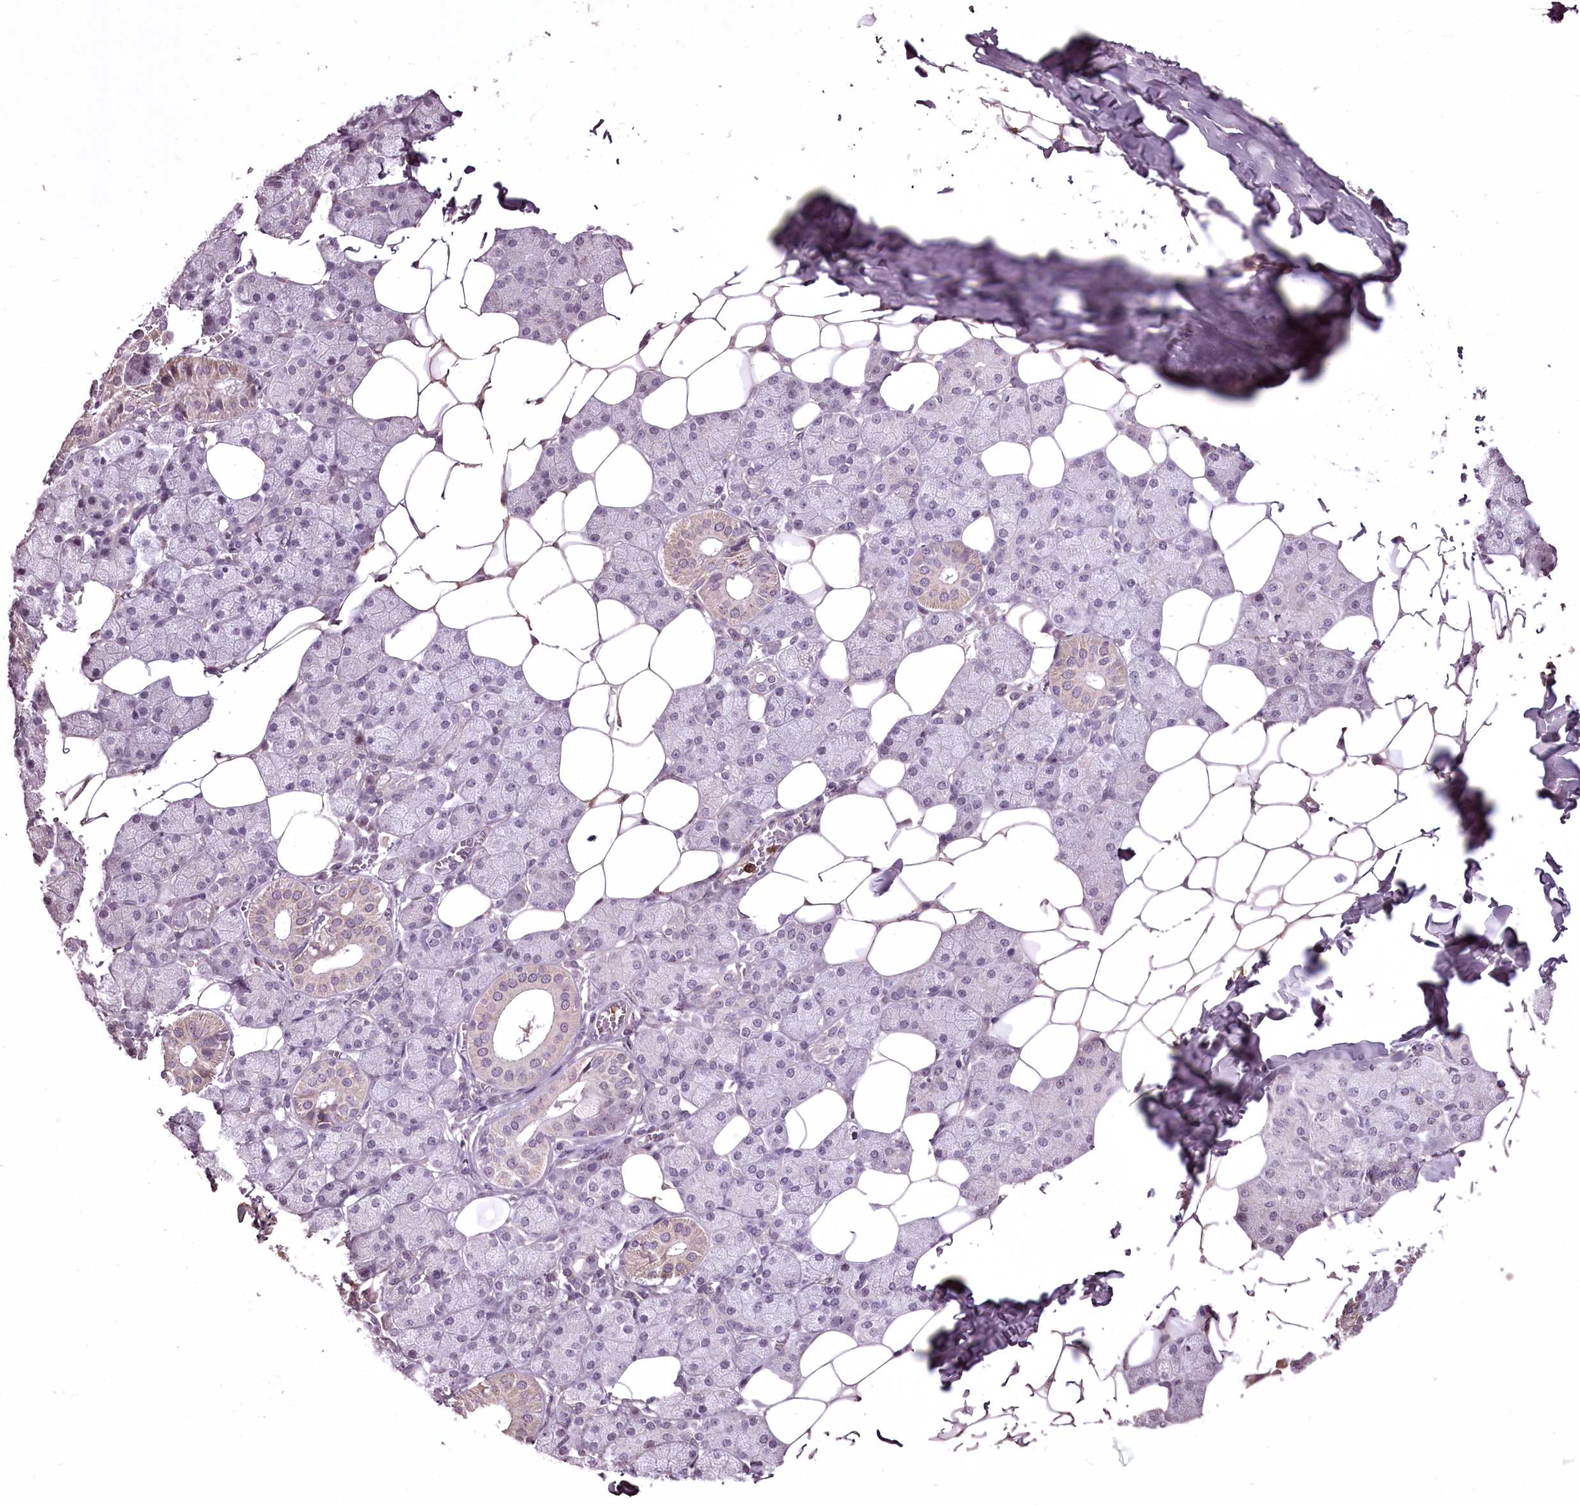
{"staining": {"intensity": "moderate", "quantity": "<25%", "location": "cytoplasmic/membranous"}, "tissue": "salivary gland", "cell_type": "Glandular cells", "image_type": "normal", "snomed": [{"axis": "morphology", "description": "Normal tissue, NOS"}, {"axis": "topography", "description": "Salivary gland"}], "caption": "Moderate cytoplasmic/membranous protein expression is identified in approximately <25% of glandular cells in salivary gland.", "gene": "ADRA1D", "patient": {"sex": "female", "age": 33}}